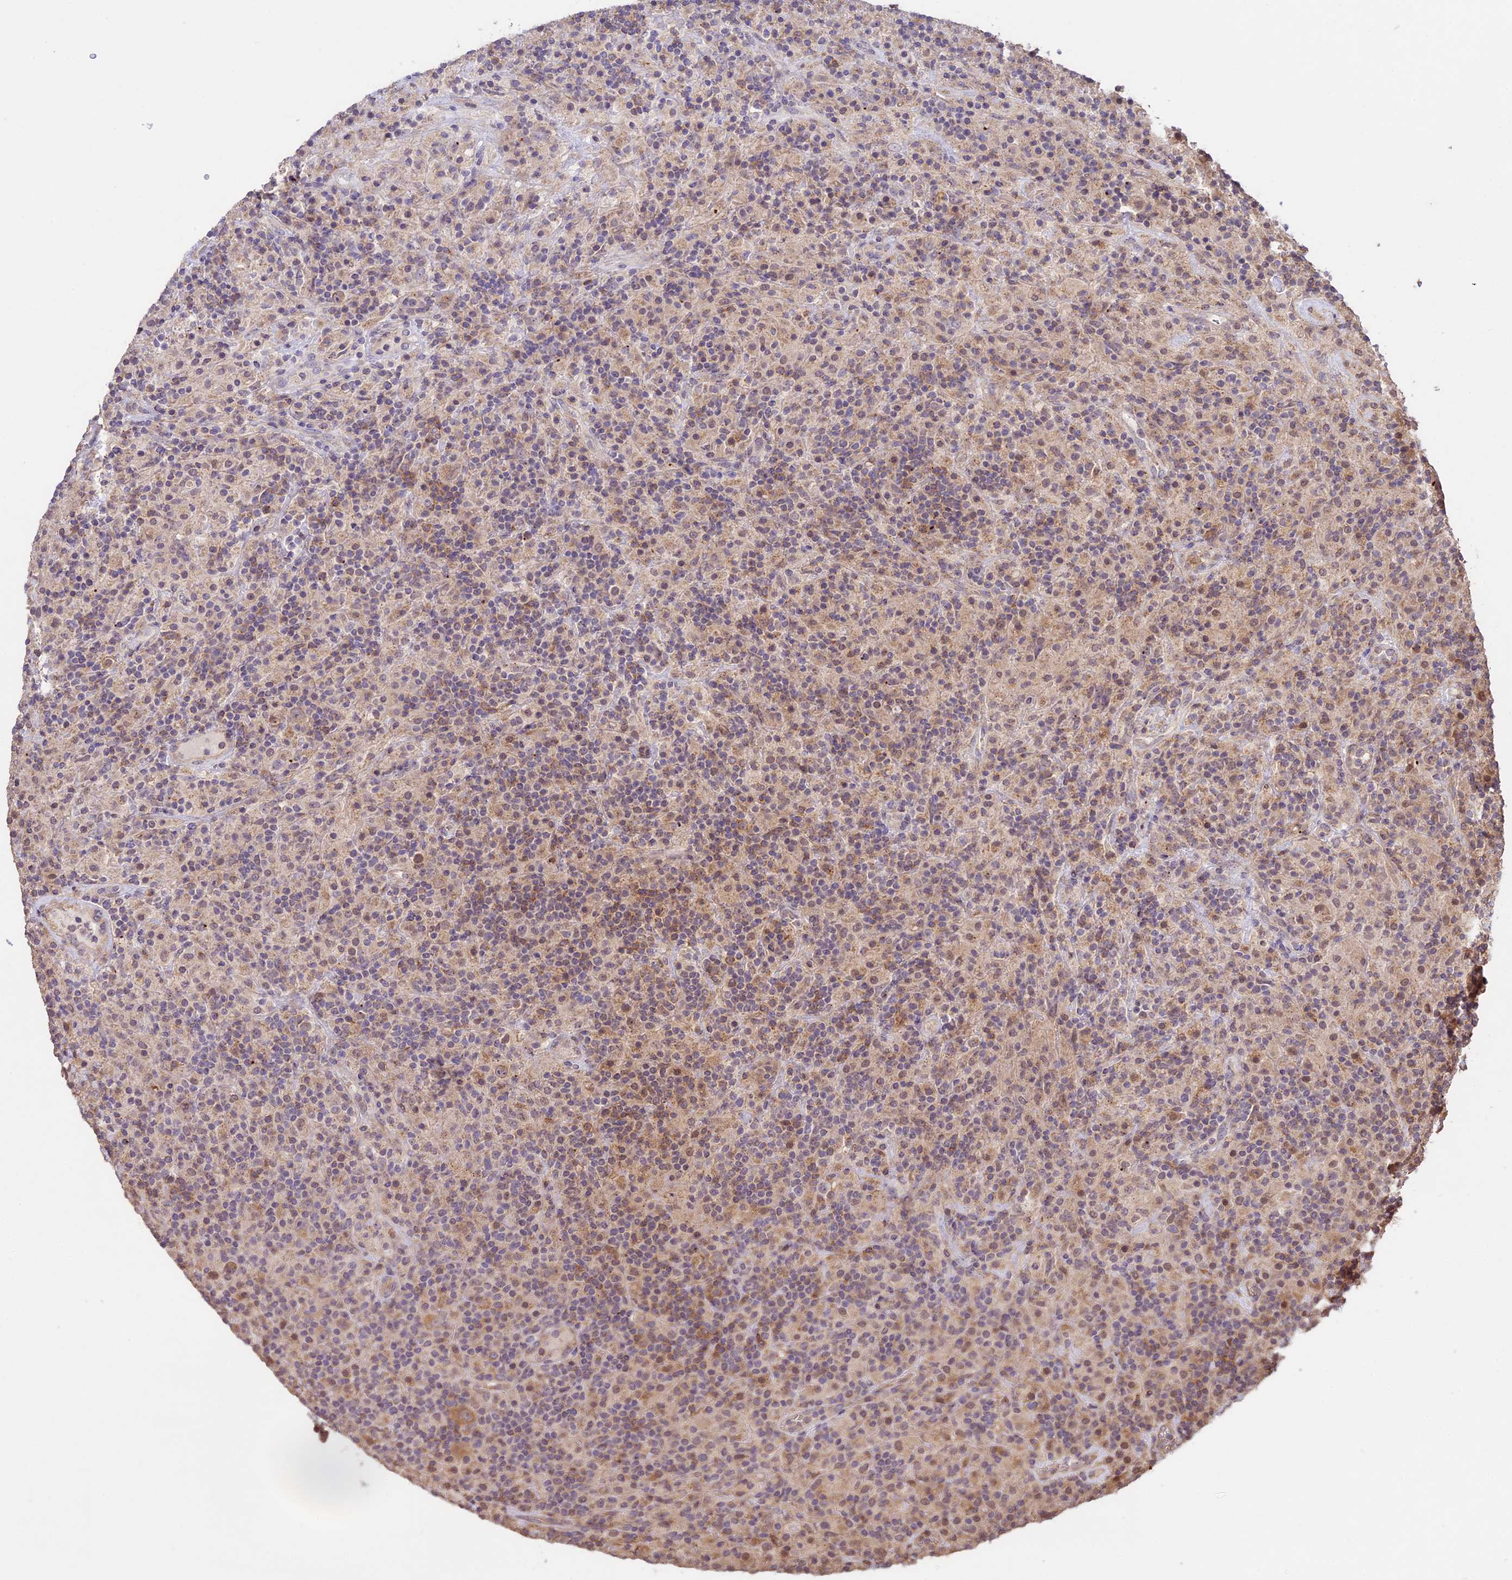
{"staining": {"intensity": "weak", "quantity": "<25%", "location": "cytoplasmic/membranous"}, "tissue": "lymphoma", "cell_type": "Tumor cells", "image_type": "cancer", "snomed": [{"axis": "morphology", "description": "Hodgkin's disease, NOS"}, {"axis": "topography", "description": "Lymph node"}], "caption": "Protein analysis of lymphoma shows no significant staining in tumor cells.", "gene": "BCAS4", "patient": {"sex": "male", "age": 70}}